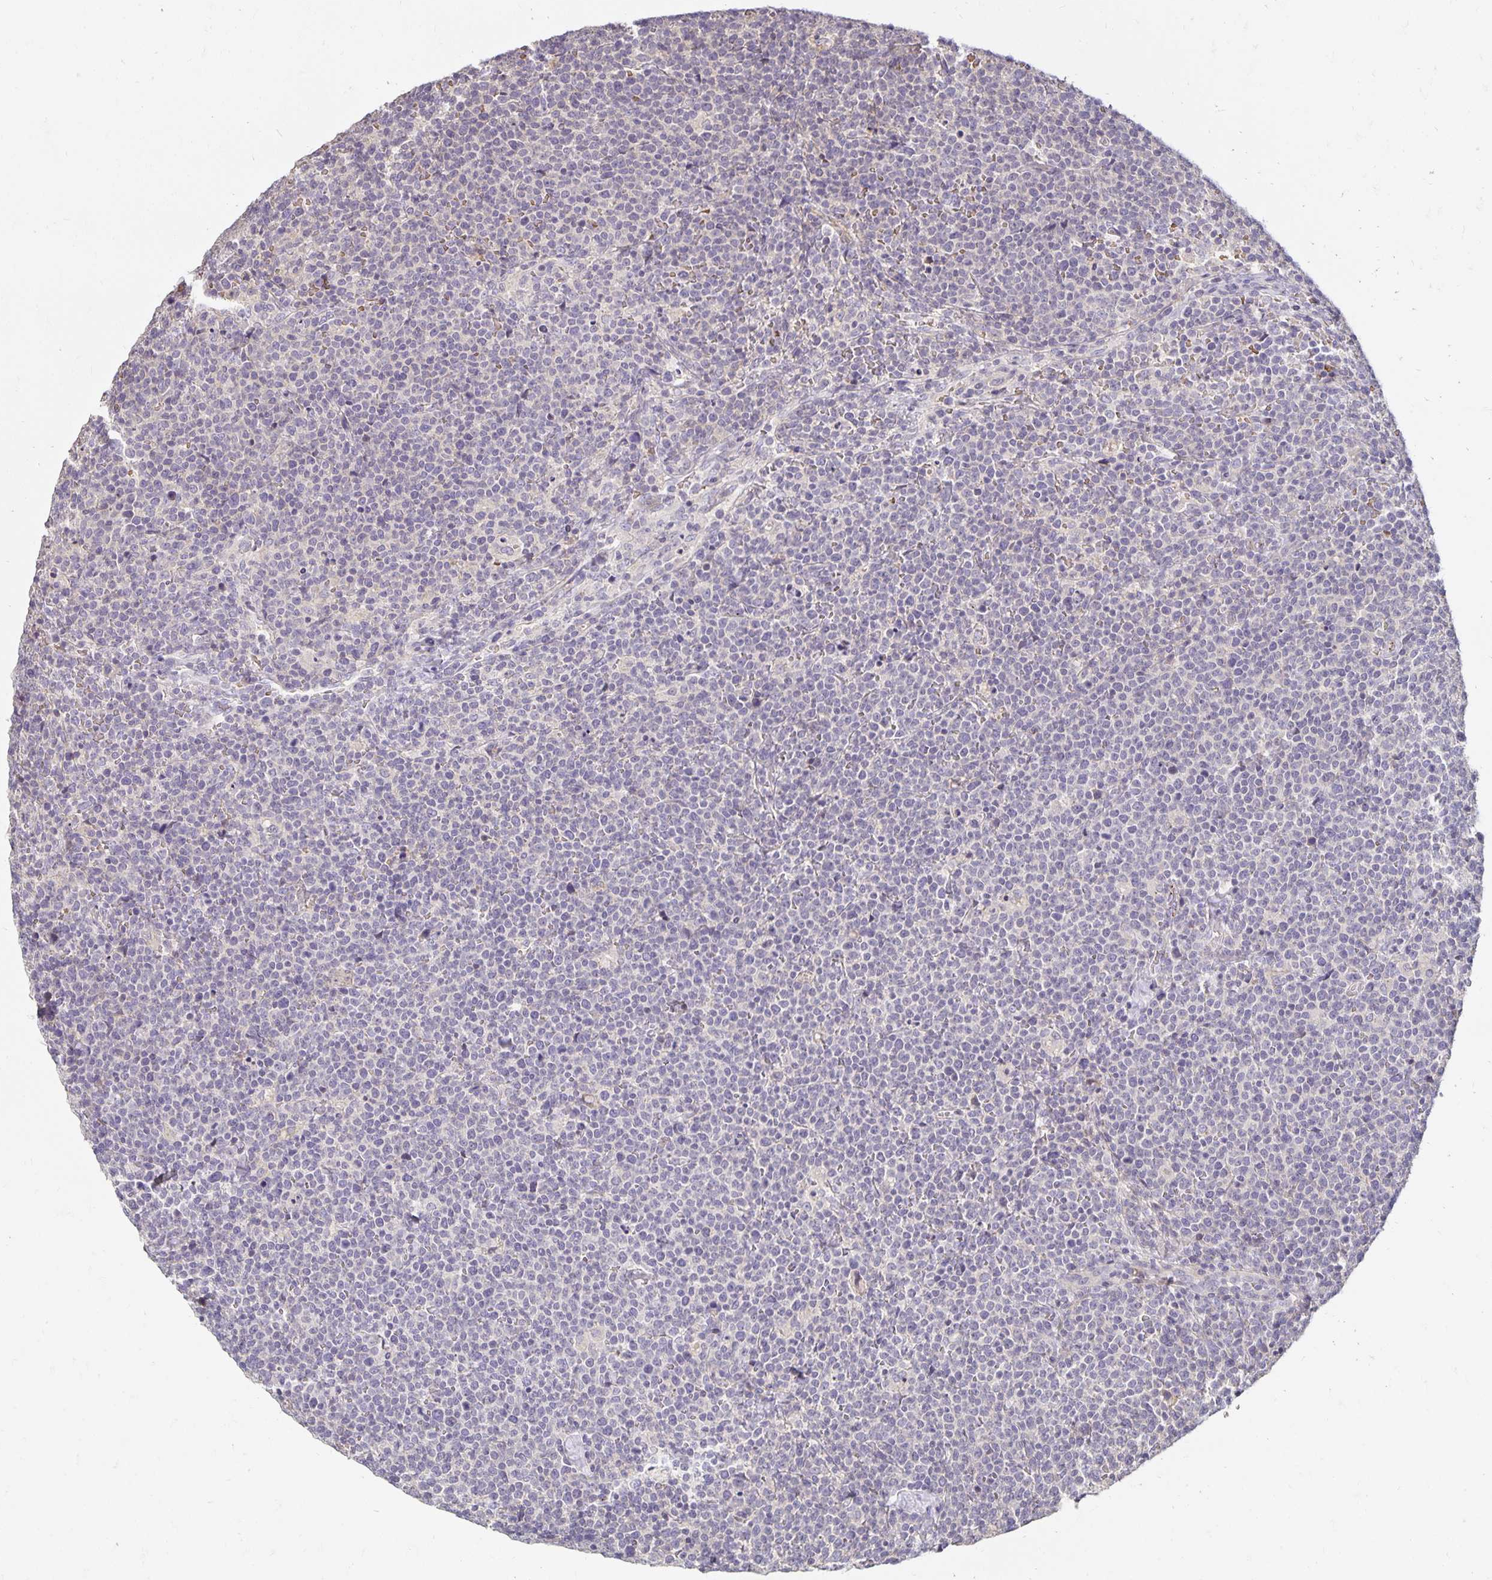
{"staining": {"intensity": "negative", "quantity": "none", "location": "none"}, "tissue": "lymphoma", "cell_type": "Tumor cells", "image_type": "cancer", "snomed": [{"axis": "morphology", "description": "Malignant lymphoma, non-Hodgkin's type, High grade"}, {"axis": "topography", "description": "Lymph node"}], "caption": "Immunohistochemical staining of human high-grade malignant lymphoma, non-Hodgkin's type demonstrates no significant expression in tumor cells.", "gene": "CST6", "patient": {"sex": "male", "age": 61}}